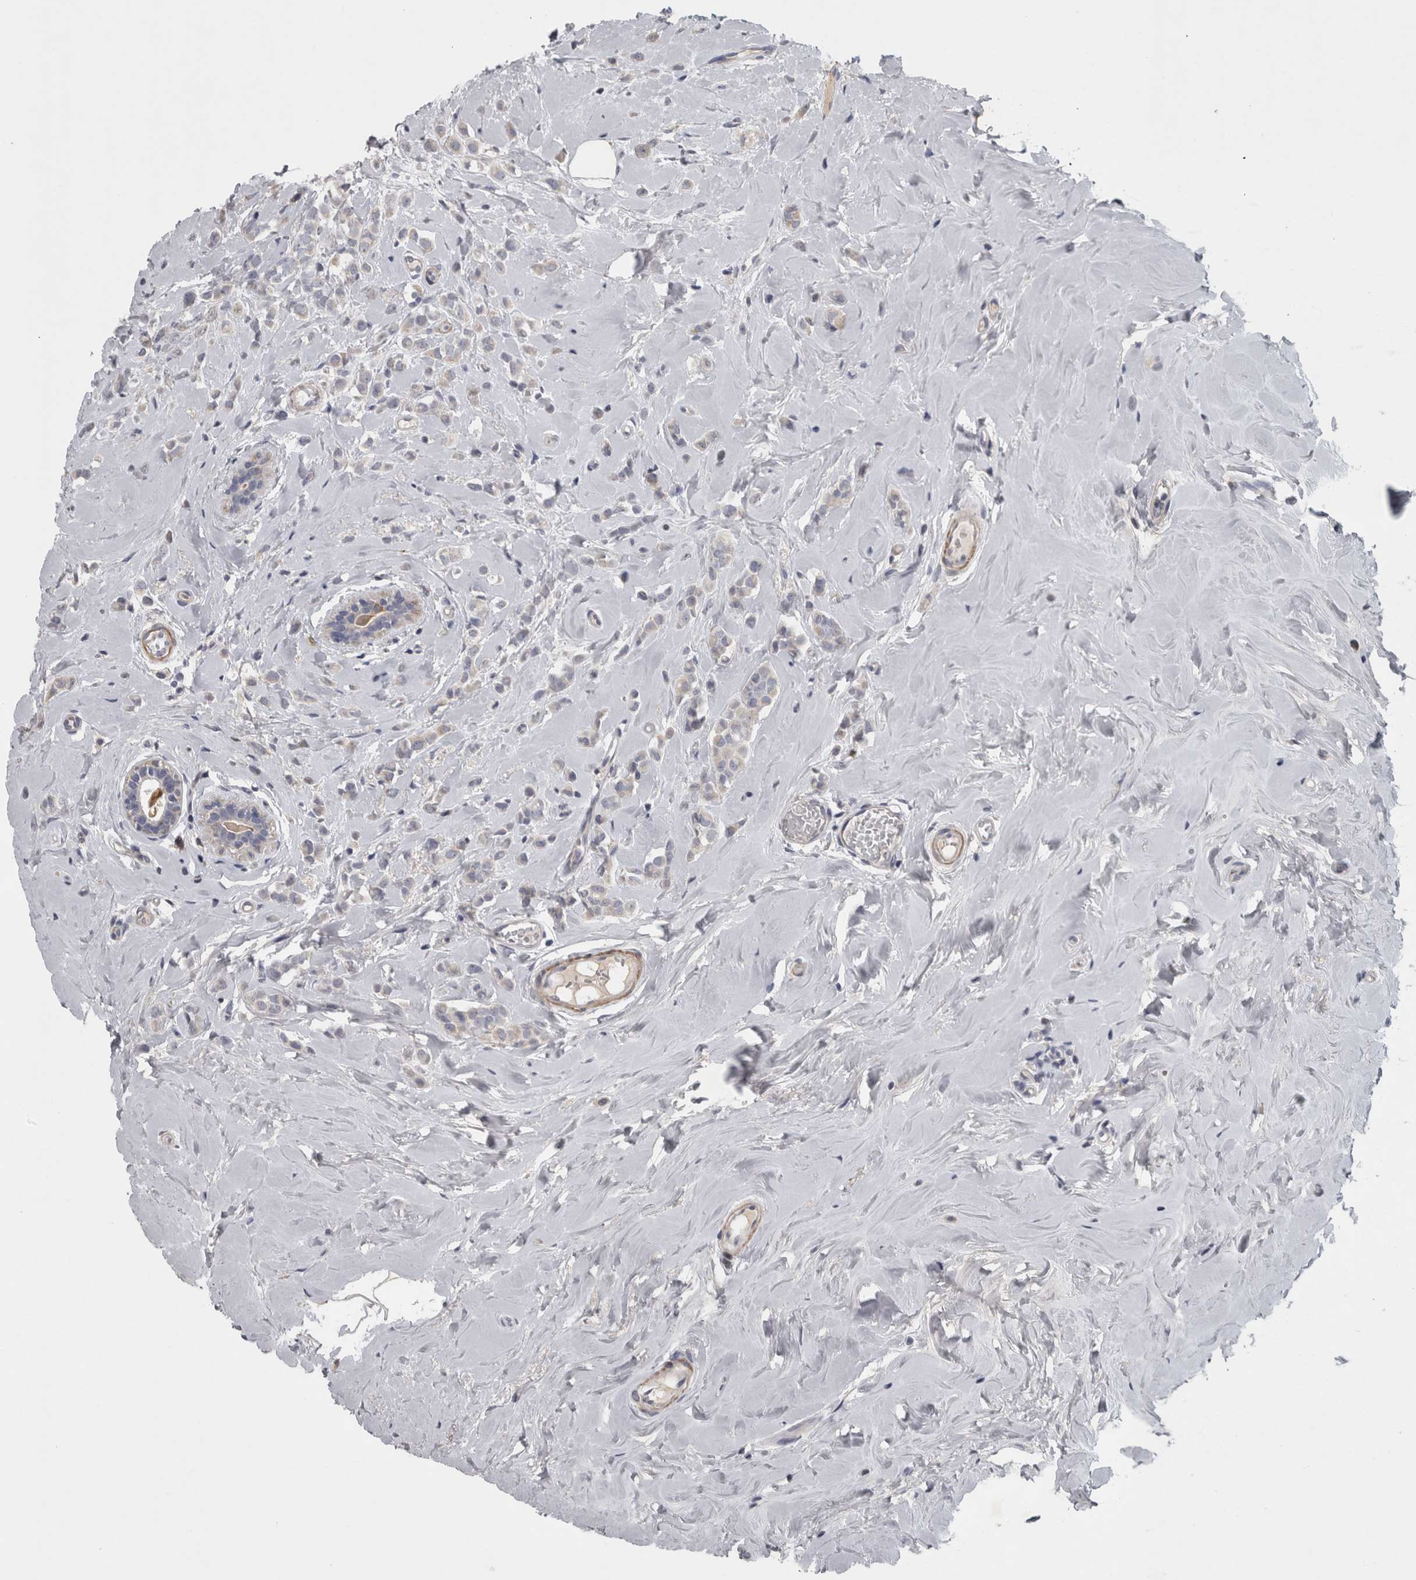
{"staining": {"intensity": "negative", "quantity": "none", "location": "none"}, "tissue": "breast cancer", "cell_type": "Tumor cells", "image_type": "cancer", "snomed": [{"axis": "morphology", "description": "Lobular carcinoma"}, {"axis": "topography", "description": "Breast"}], "caption": "DAB (3,3'-diaminobenzidine) immunohistochemical staining of breast cancer shows no significant staining in tumor cells.", "gene": "DBT", "patient": {"sex": "female", "age": 47}}